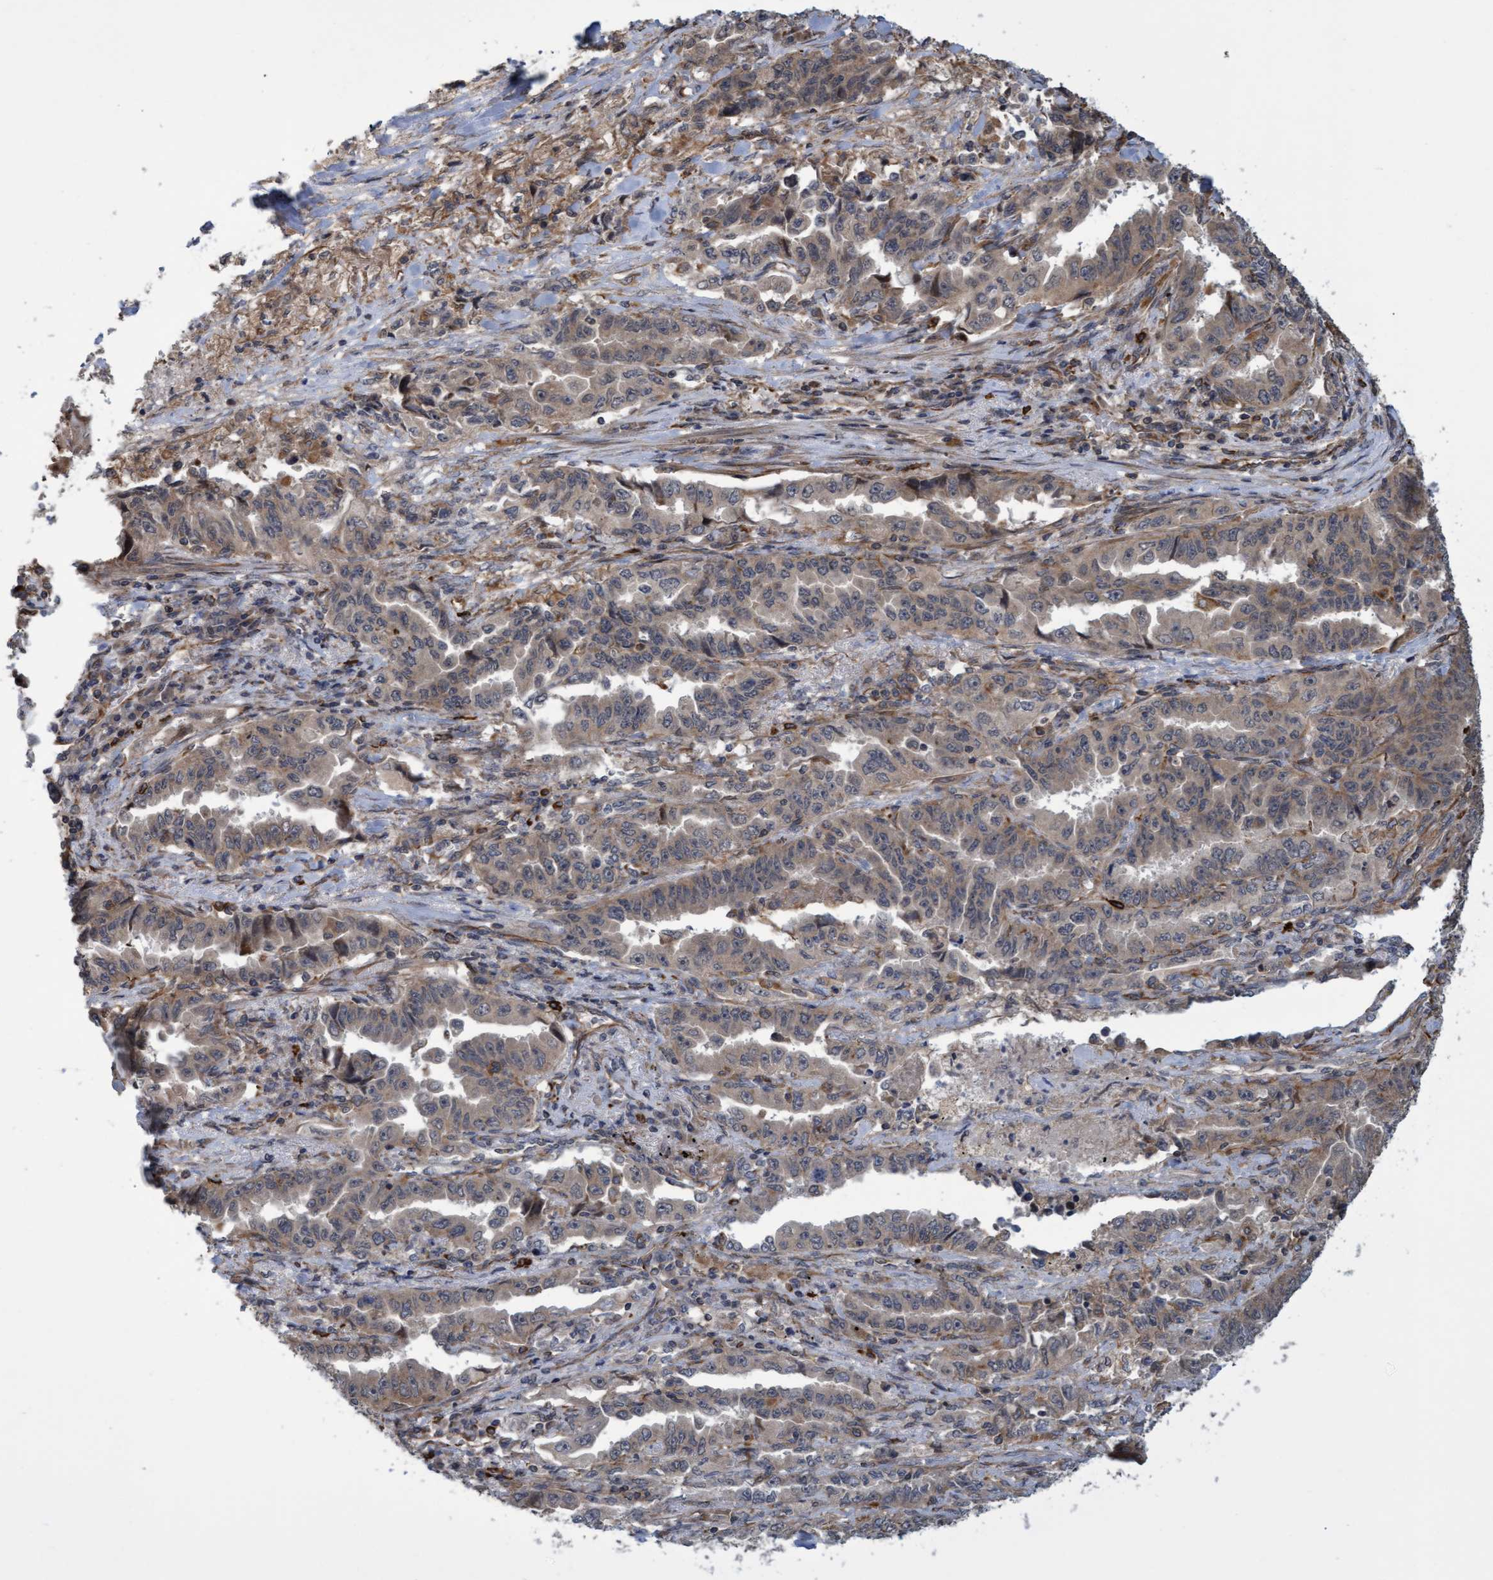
{"staining": {"intensity": "weak", "quantity": "25%-75%", "location": "cytoplasmic/membranous"}, "tissue": "lung cancer", "cell_type": "Tumor cells", "image_type": "cancer", "snomed": [{"axis": "morphology", "description": "Adenocarcinoma, NOS"}, {"axis": "topography", "description": "Lung"}], "caption": "Immunohistochemistry histopathology image of neoplastic tissue: lung cancer stained using immunohistochemistry demonstrates low levels of weak protein expression localized specifically in the cytoplasmic/membranous of tumor cells, appearing as a cytoplasmic/membranous brown color.", "gene": "TNFRSF10B", "patient": {"sex": "female", "age": 51}}